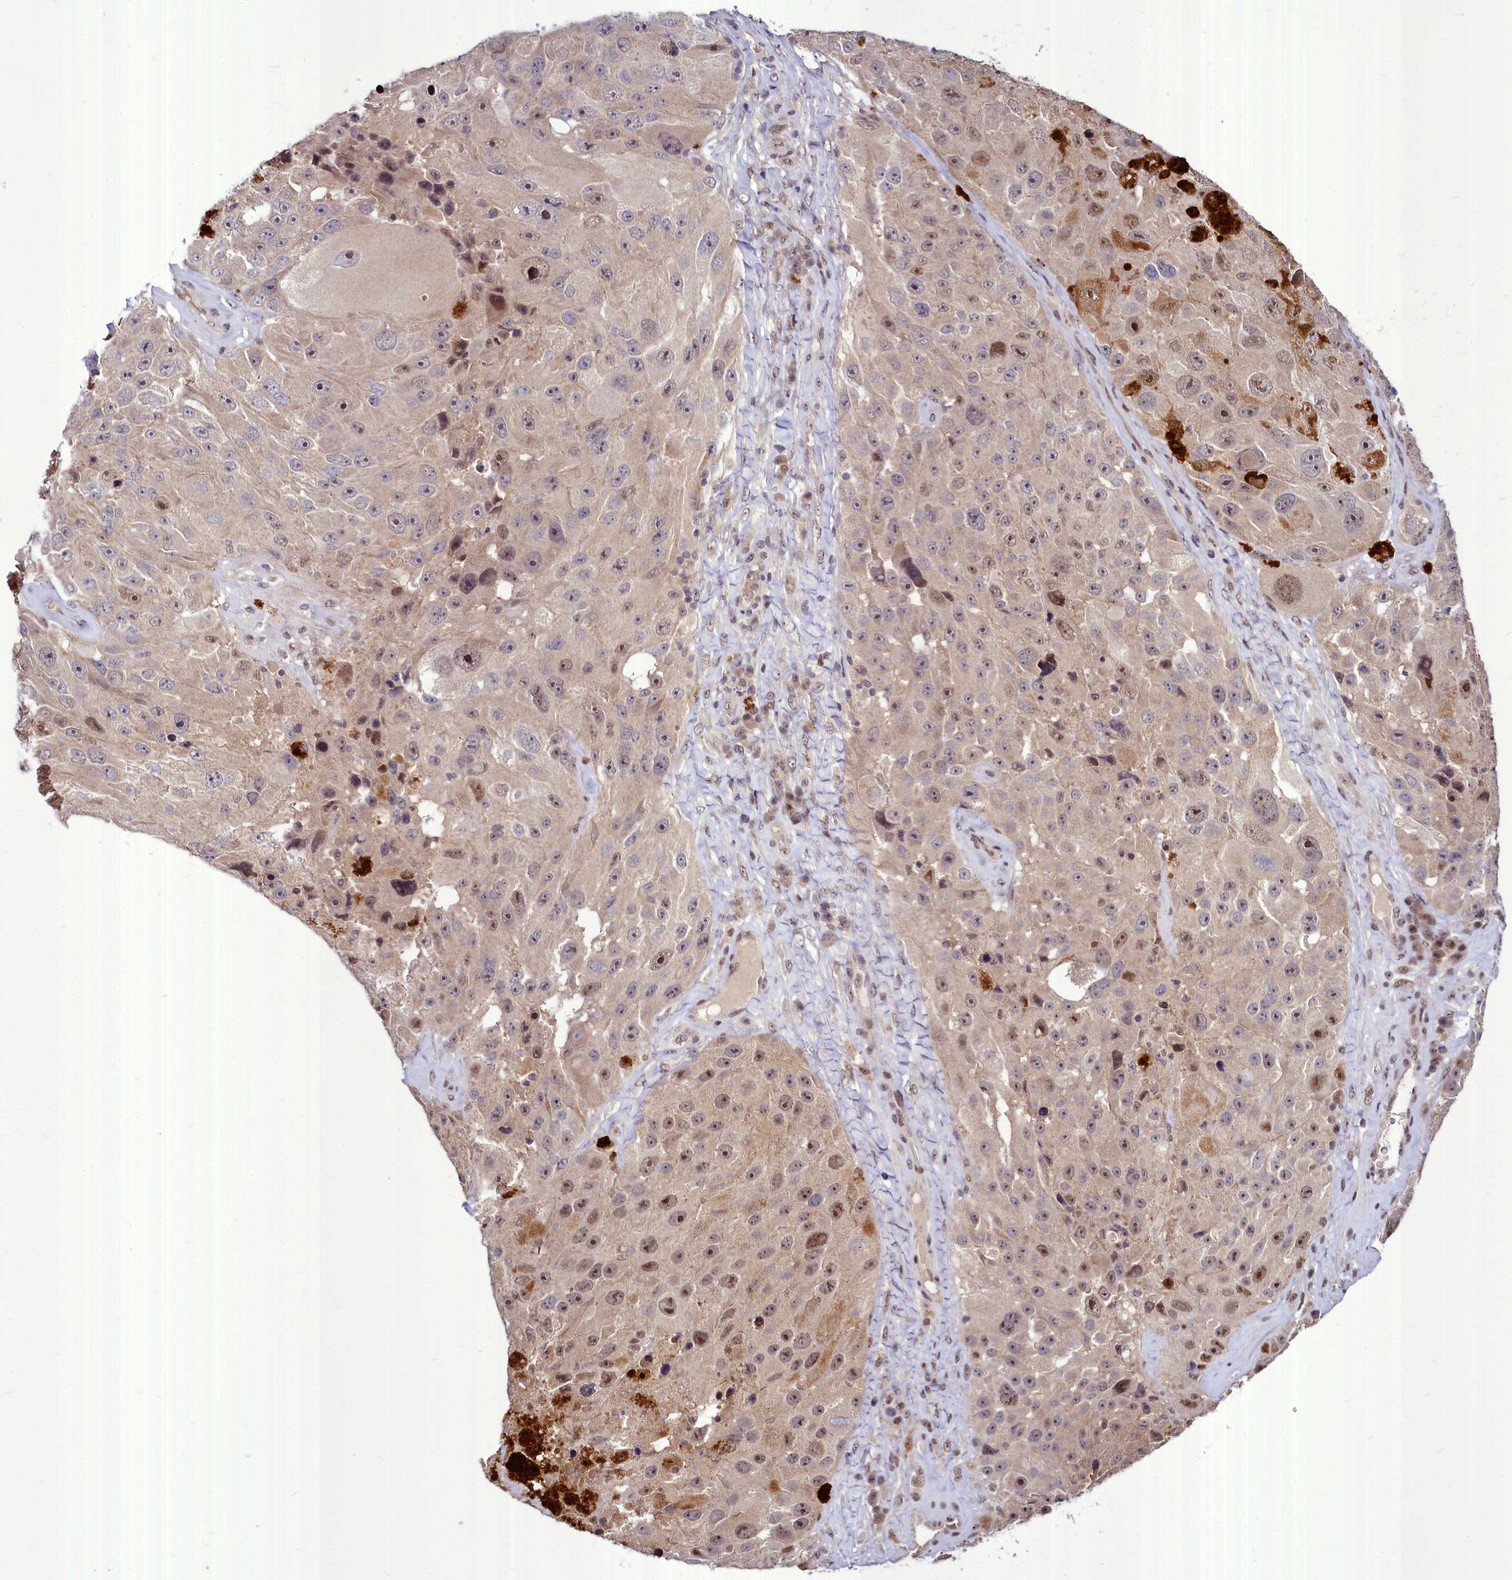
{"staining": {"intensity": "moderate", "quantity": "<25%", "location": "nuclear"}, "tissue": "melanoma", "cell_type": "Tumor cells", "image_type": "cancer", "snomed": [{"axis": "morphology", "description": "Malignant melanoma, Metastatic site"}, {"axis": "topography", "description": "Lymph node"}], "caption": "Malignant melanoma (metastatic site) stained for a protein demonstrates moderate nuclear positivity in tumor cells.", "gene": "MAML2", "patient": {"sex": "male", "age": 62}}